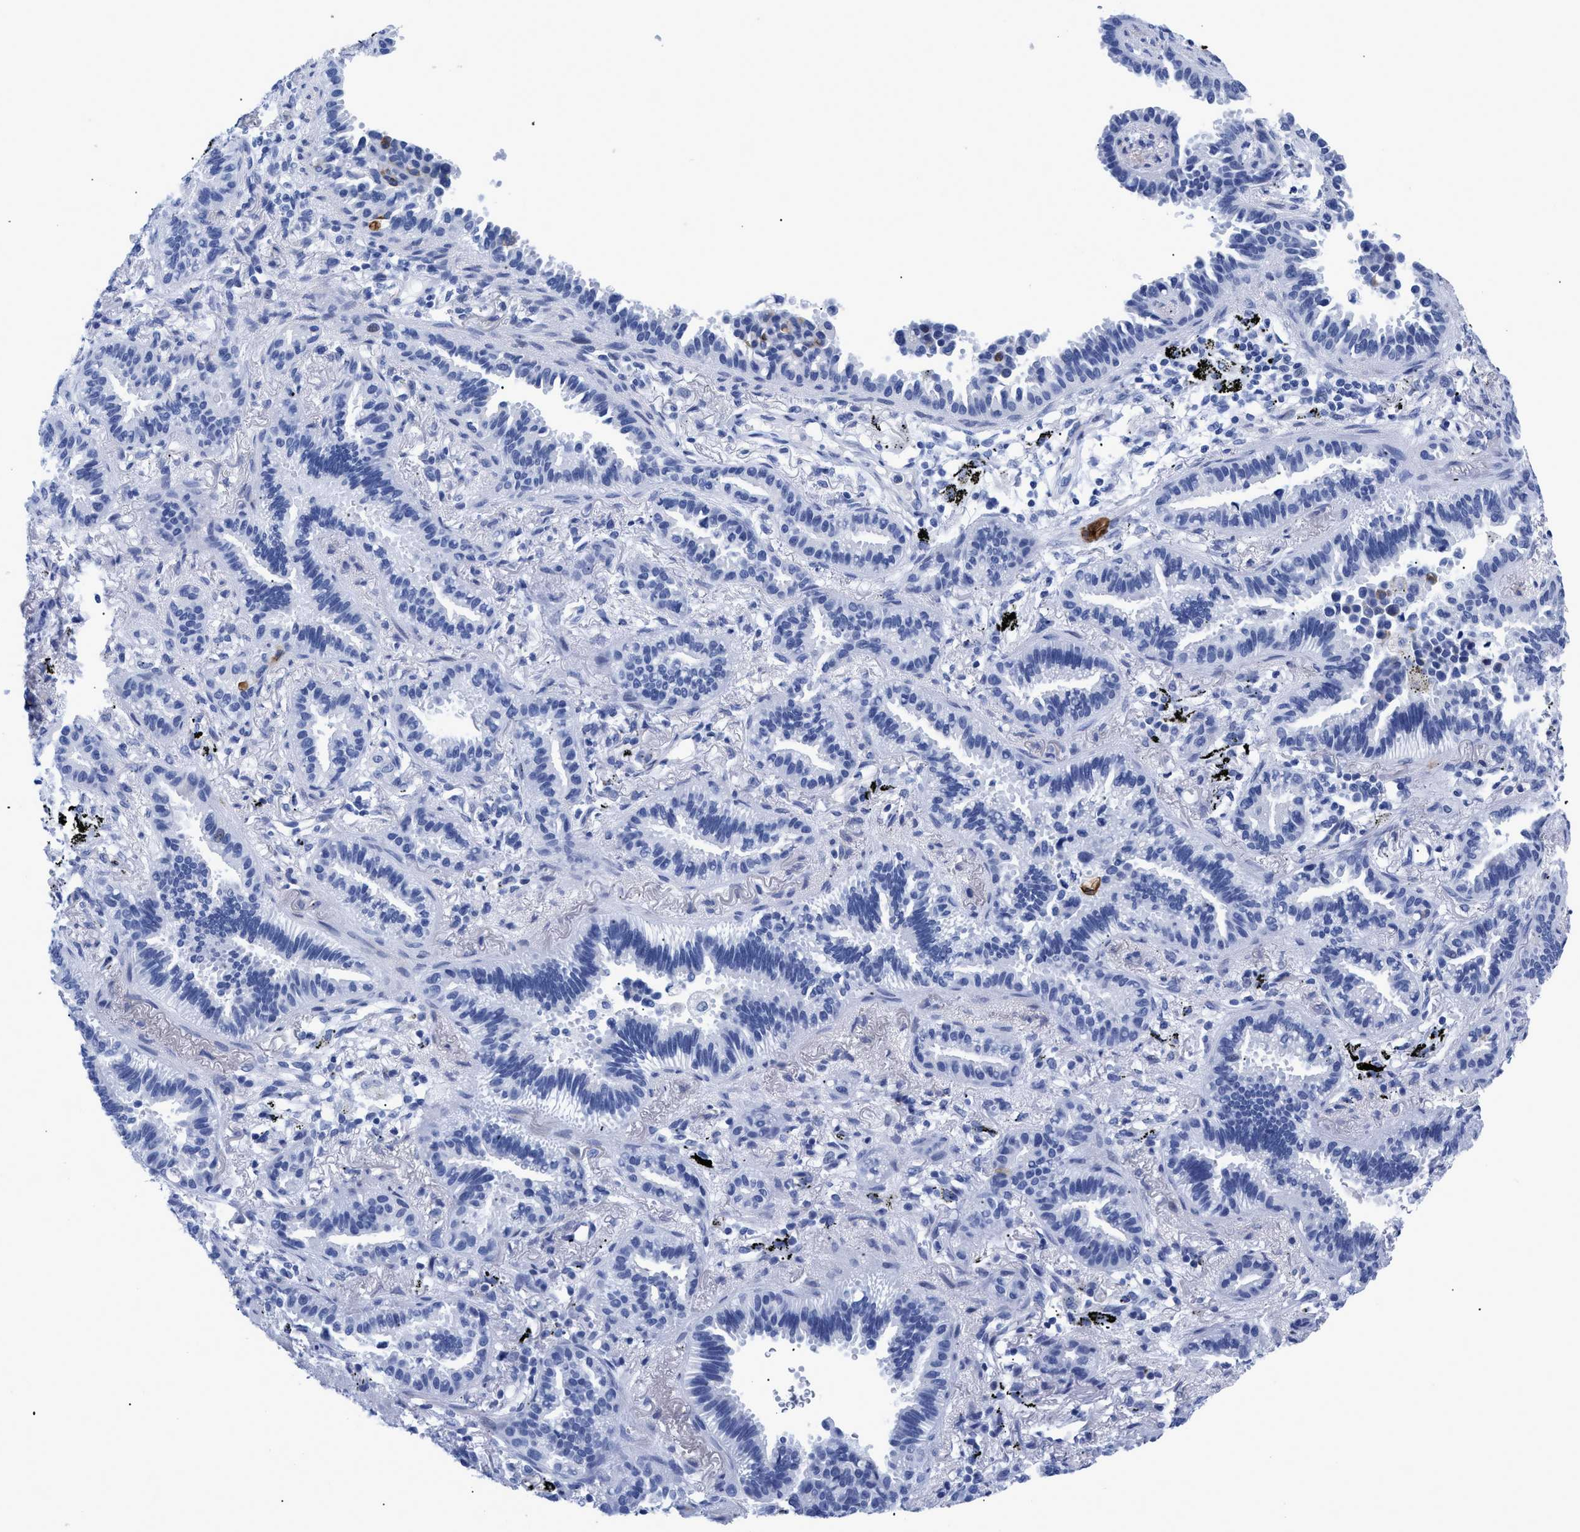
{"staining": {"intensity": "negative", "quantity": "none", "location": "none"}, "tissue": "lung cancer", "cell_type": "Tumor cells", "image_type": "cancer", "snomed": [{"axis": "morphology", "description": "Normal tissue, NOS"}, {"axis": "morphology", "description": "Adenocarcinoma, NOS"}, {"axis": "topography", "description": "Lung"}], "caption": "The histopathology image demonstrates no staining of tumor cells in lung cancer (adenocarcinoma).", "gene": "DUSP26", "patient": {"sex": "male", "age": 59}}